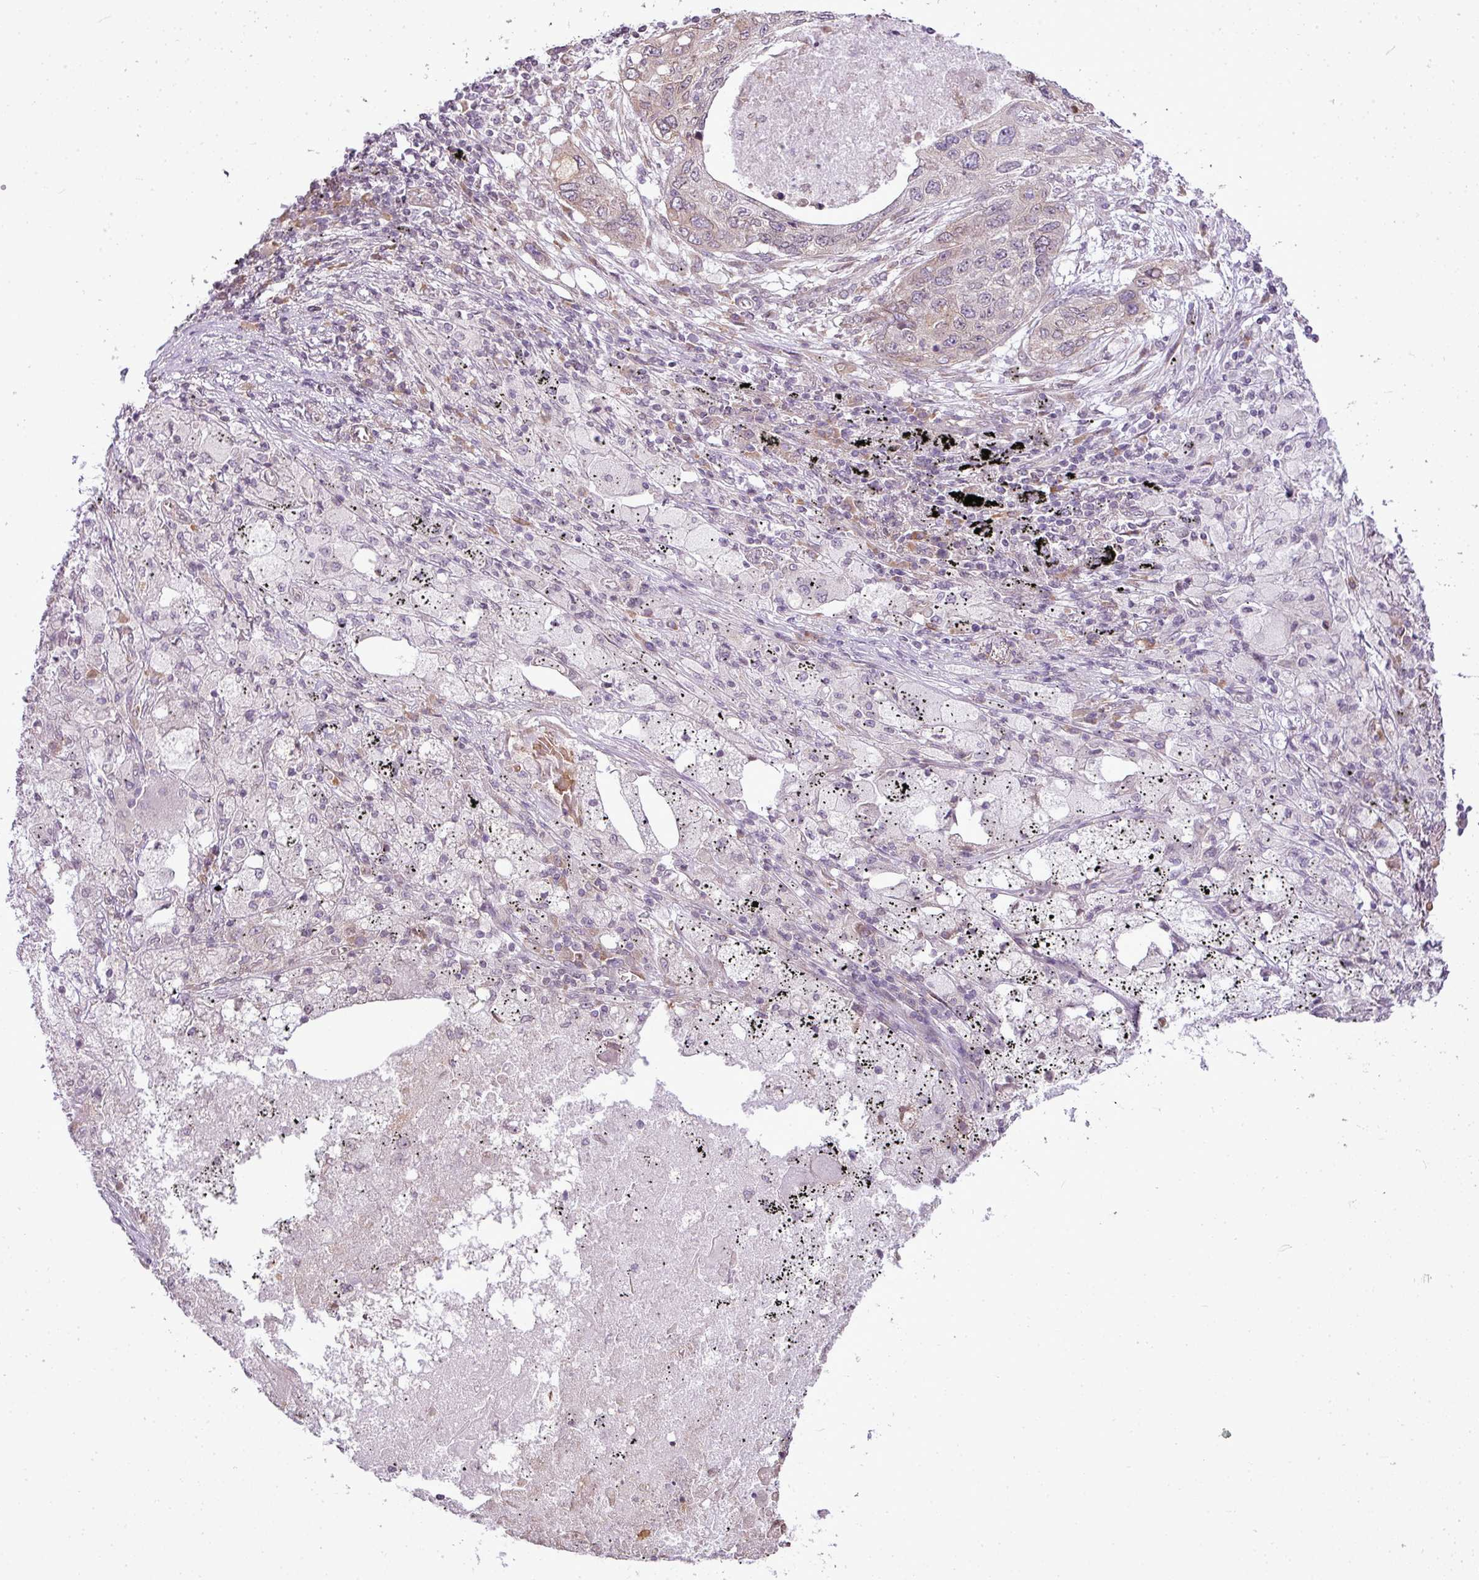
{"staining": {"intensity": "weak", "quantity": "25%-75%", "location": "cytoplasmic/membranous"}, "tissue": "lung cancer", "cell_type": "Tumor cells", "image_type": "cancer", "snomed": [{"axis": "morphology", "description": "Squamous cell carcinoma, NOS"}, {"axis": "topography", "description": "Lung"}], "caption": "Tumor cells exhibit low levels of weak cytoplasmic/membranous staining in about 25%-75% of cells in human squamous cell carcinoma (lung). (DAB IHC with brightfield microscopy, high magnification).", "gene": "COX18", "patient": {"sex": "female", "age": 63}}